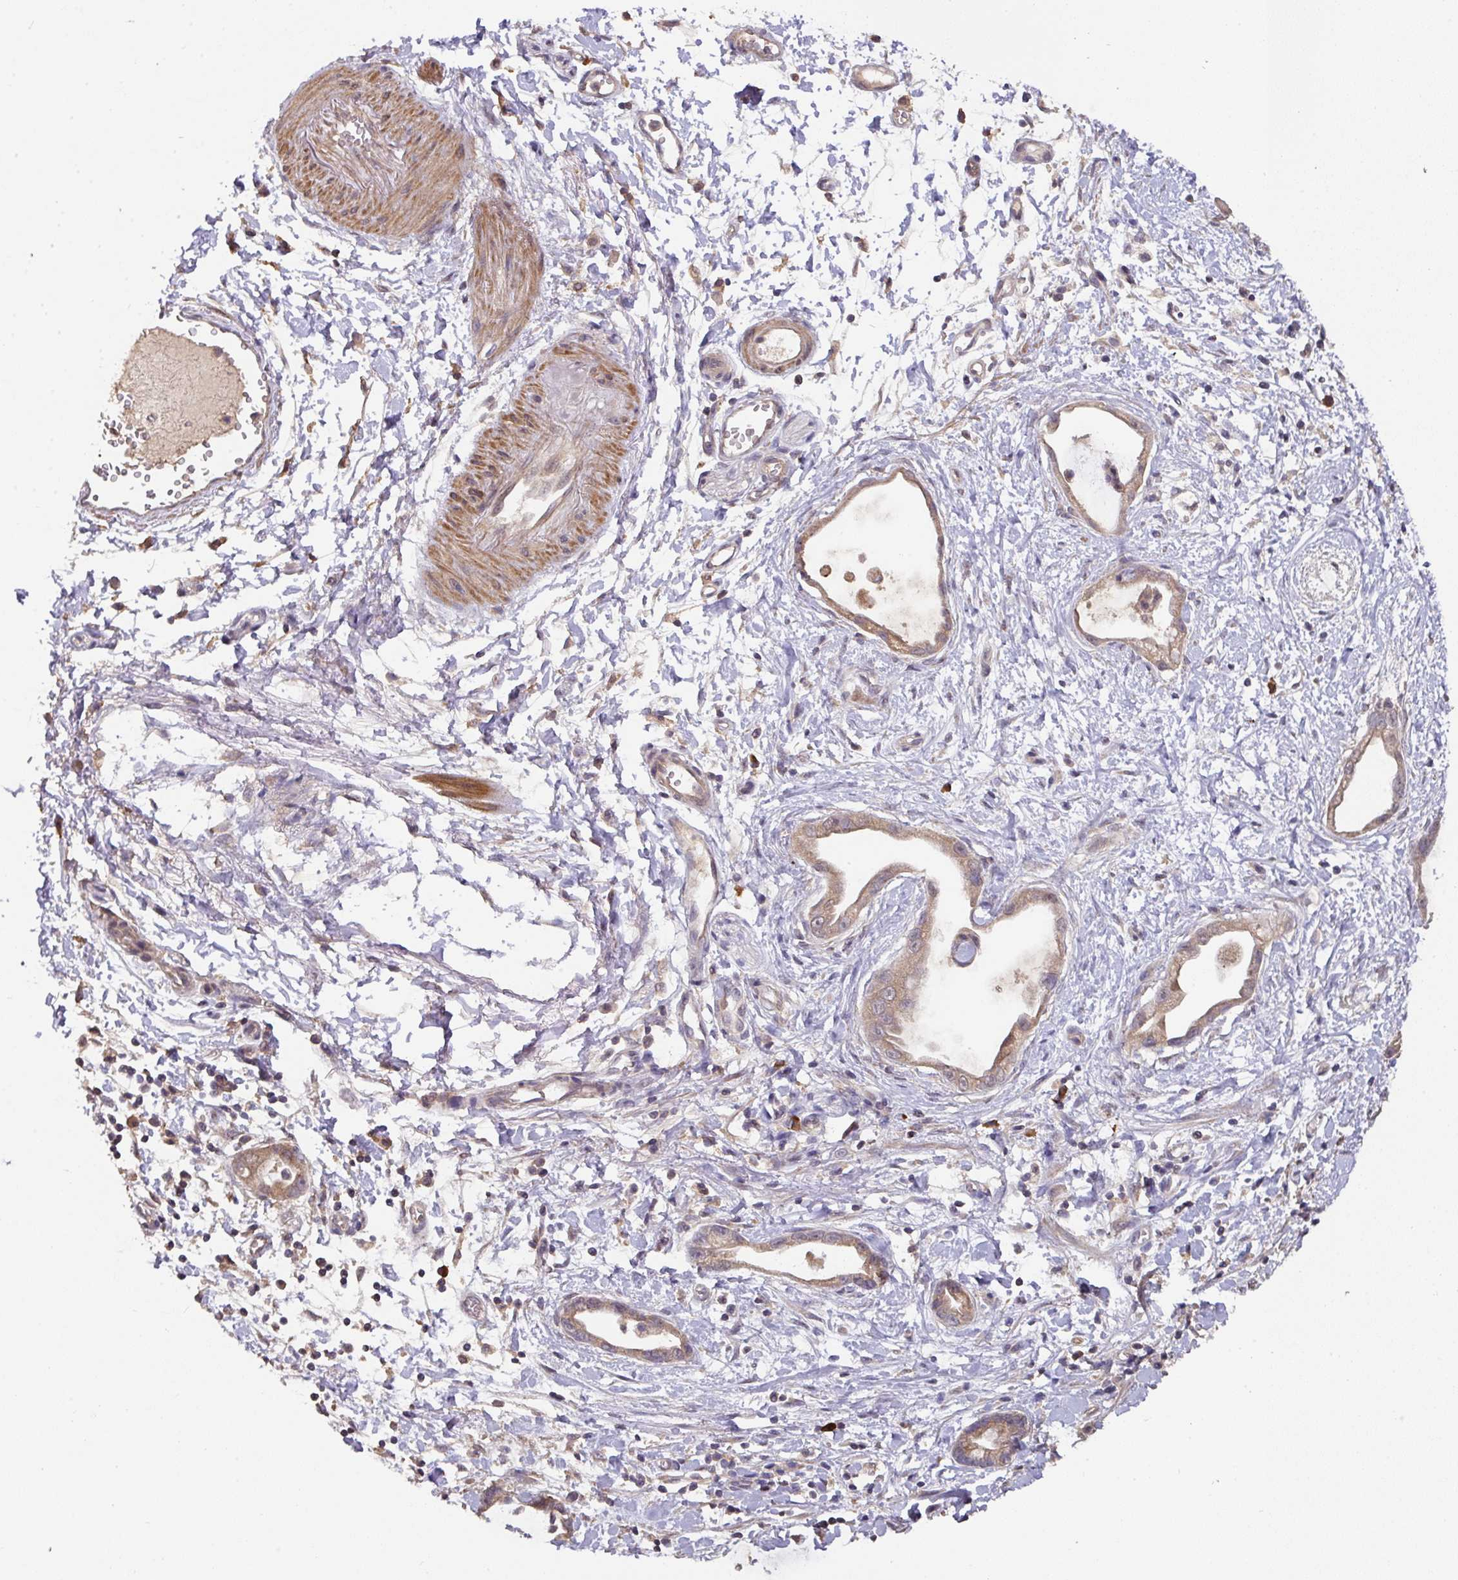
{"staining": {"intensity": "moderate", "quantity": ">75%", "location": "cytoplasmic/membranous"}, "tissue": "stomach cancer", "cell_type": "Tumor cells", "image_type": "cancer", "snomed": [{"axis": "morphology", "description": "Adenocarcinoma, NOS"}, {"axis": "topography", "description": "Stomach"}], "caption": "Protein expression by immunohistochemistry reveals moderate cytoplasmic/membranous staining in about >75% of tumor cells in stomach adenocarcinoma. The staining was performed using DAB (3,3'-diaminobenzidine), with brown indicating positive protein expression. Nuclei are stained blue with hematoxylin.", "gene": "ACVR2B", "patient": {"sex": "male", "age": 55}}